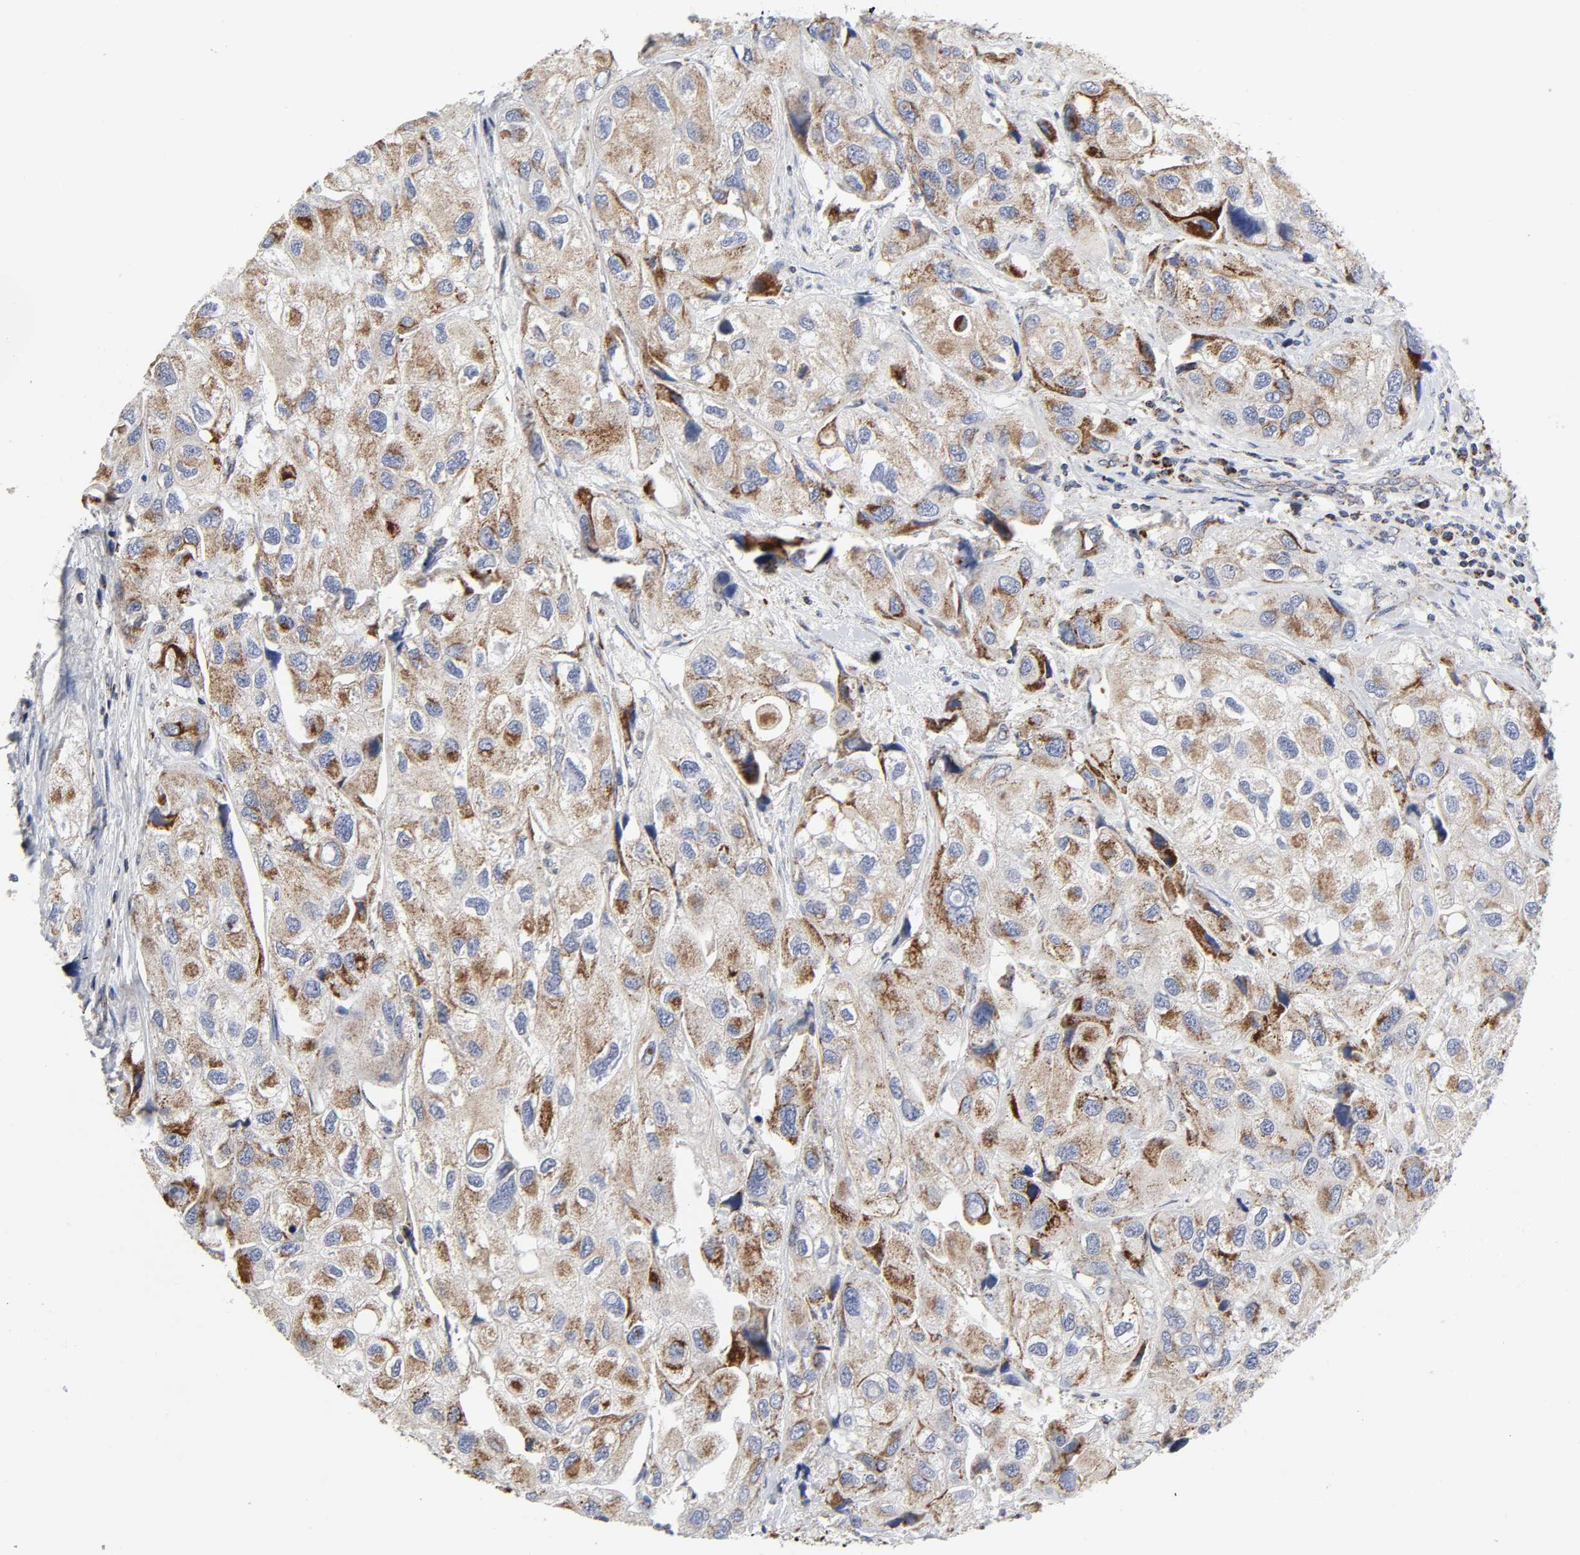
{"staining": {"intensity": "moderate", "quantity": ">75%", "location": "cytoplasmic/membranous"}, "tissue": "urothelial cancer", "cell_type": "Tumor cells", "image_type": "cancer", "snomed": [{"axis": "morphology", "description": "Urothelial carcinoma, High grade"}, {"axis": "topography", "description": "Urinary bladder"}], "caption": "Tumor cells reveal medium levels of moderate cytoplasmic/membranous expression in approximately >75% of cells in human high-grade urothelial carcinoma. Nuclei are stained in blue.", "gene": "AOPEP", "patient": {"sex": "female", "age": 64}}